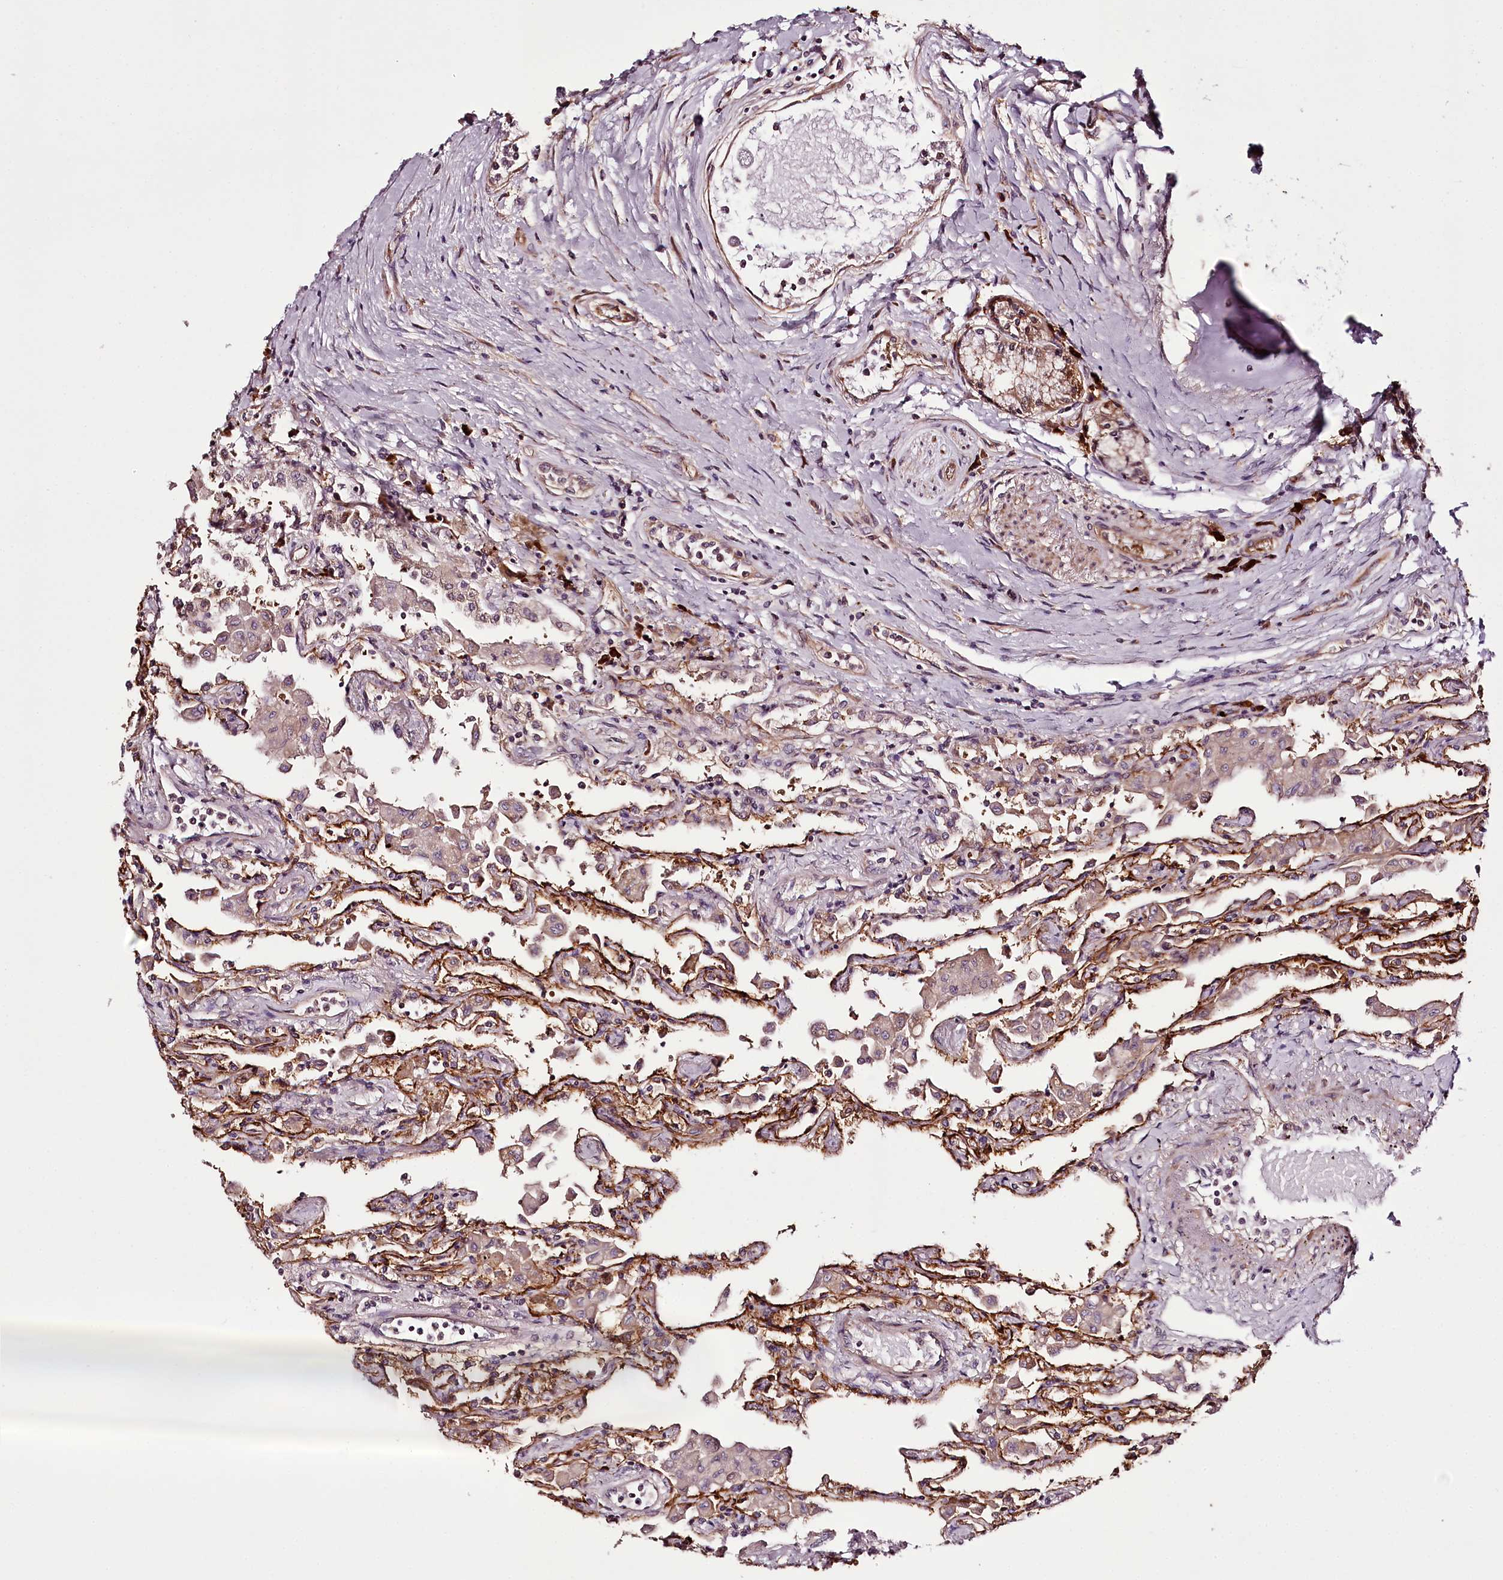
{"staining": {"intensity": "strong", "quantity": ">75%", "location": "cytoplasmic/membranous"}, "tissue": "lung", "cell_type": "Alveolar cells", "image_type": "normal", "snomed": [{"axis": "morphology", "description": "Normal tissue, NOS"}, {"axis": "topography", "description": "Bronchus"}, {"axis": "topography", "description": "Lung"}], "caption": "A micrograph showing strong cytoplasmic/membranous expression in approximately >75% of alveolar cells in benign lung, as visualized by brown immunohistochemical staining.", "gene": "TARS1", "patient": {"sex": "female", "age": 49}}